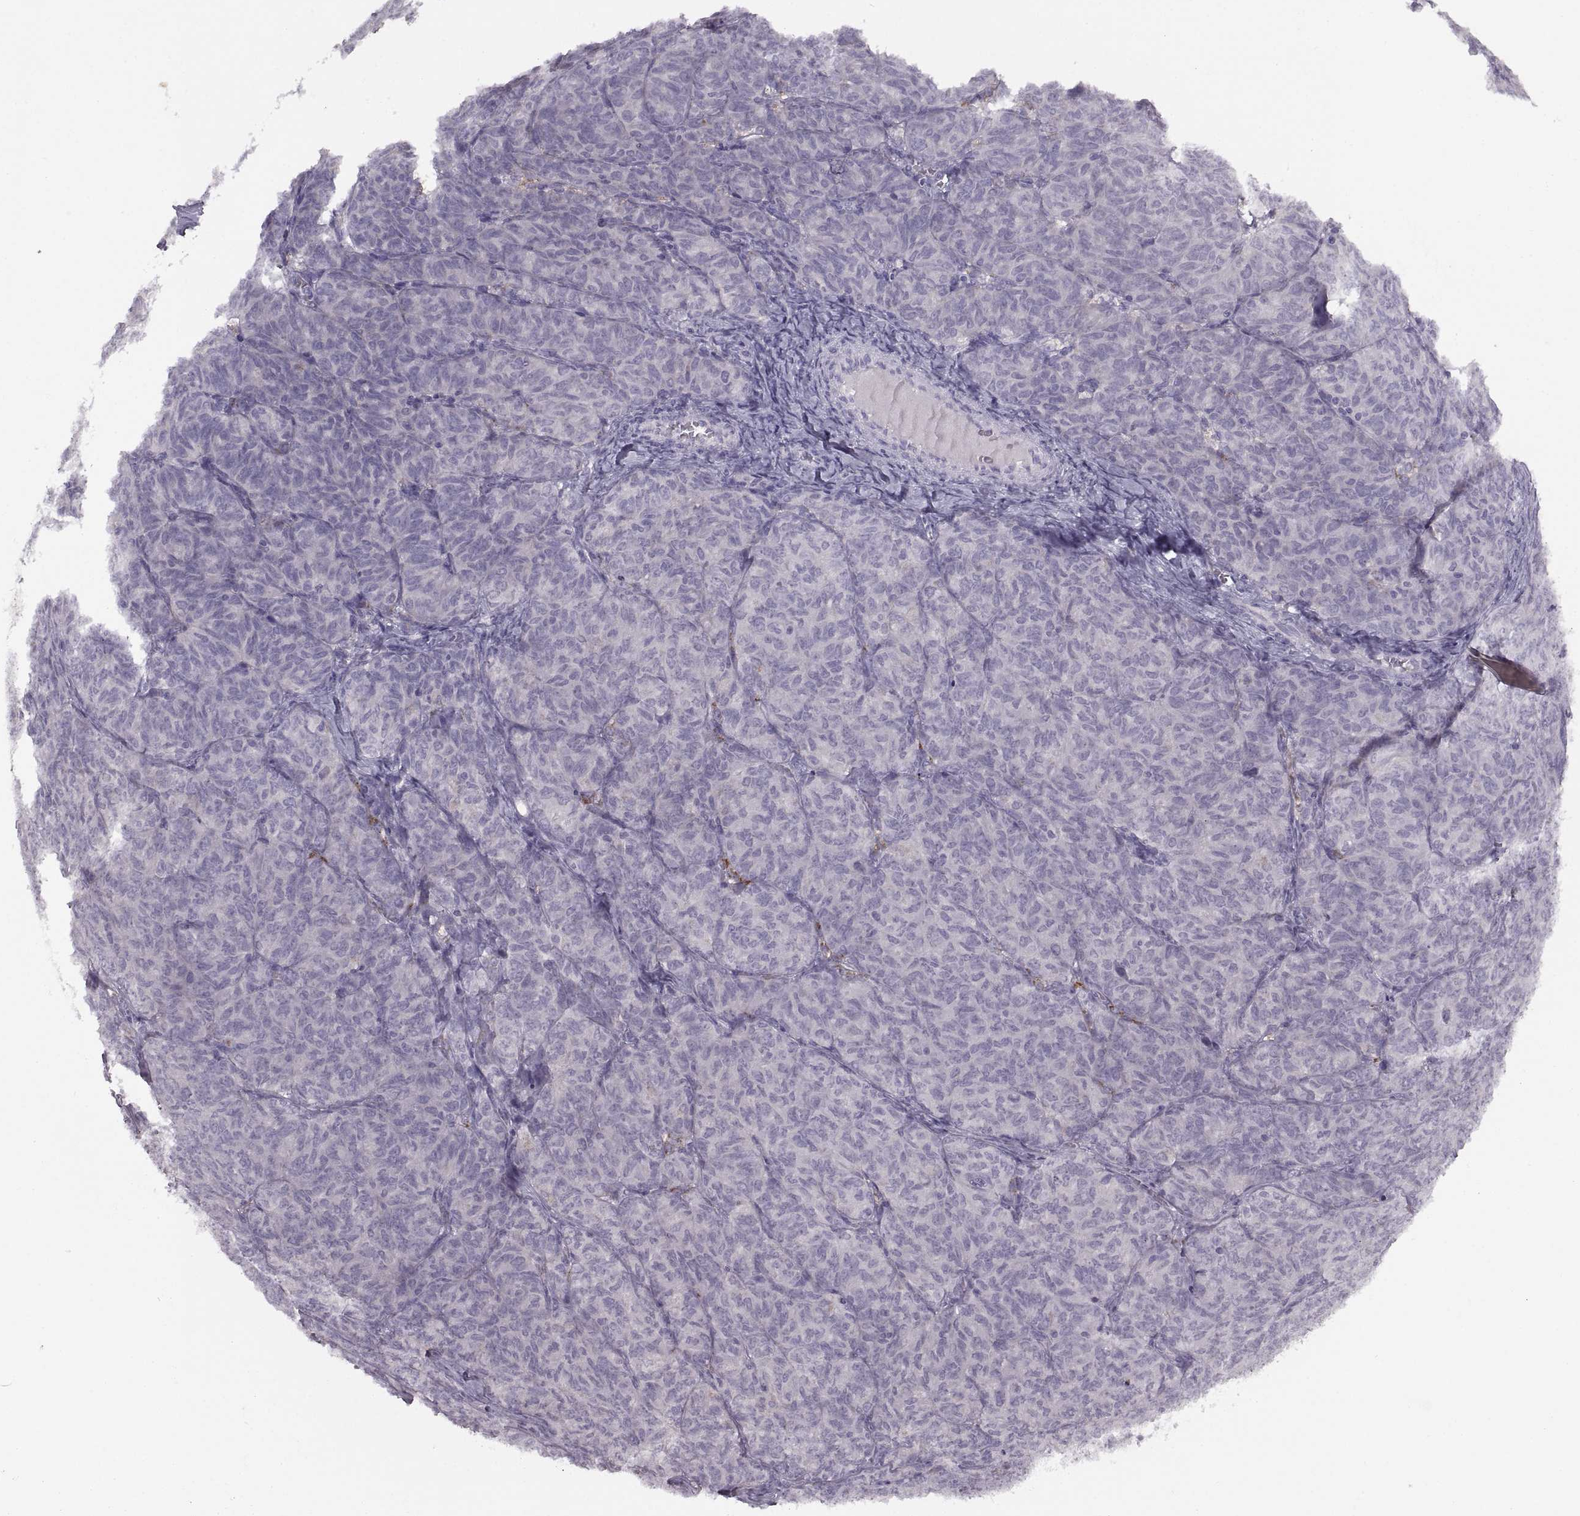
{"staining": {"intensity": "negative", "quantity": "none", "location": "none"}, "tissue": "ovarian cancer", "cell_type": "Tumor cells", "image_type": "cancer", "snomed": [{"axis": "morphology", "description": "Carcinoma, endometroid"}, {"axis": "topography", "description": "Ovary"}], "caption": "A high-resolution photomicrograph shows IHC staining of ovarian endometroid carcinoma, which reveals no significant expression in tumor cells. (DAB (3,3'-diaminobenzidine) immunohistochemistry visualized using brightfield microscopy, high magnification).", "gene": "PIERCE1", "patient": {"sex": "female", "age": 80}}